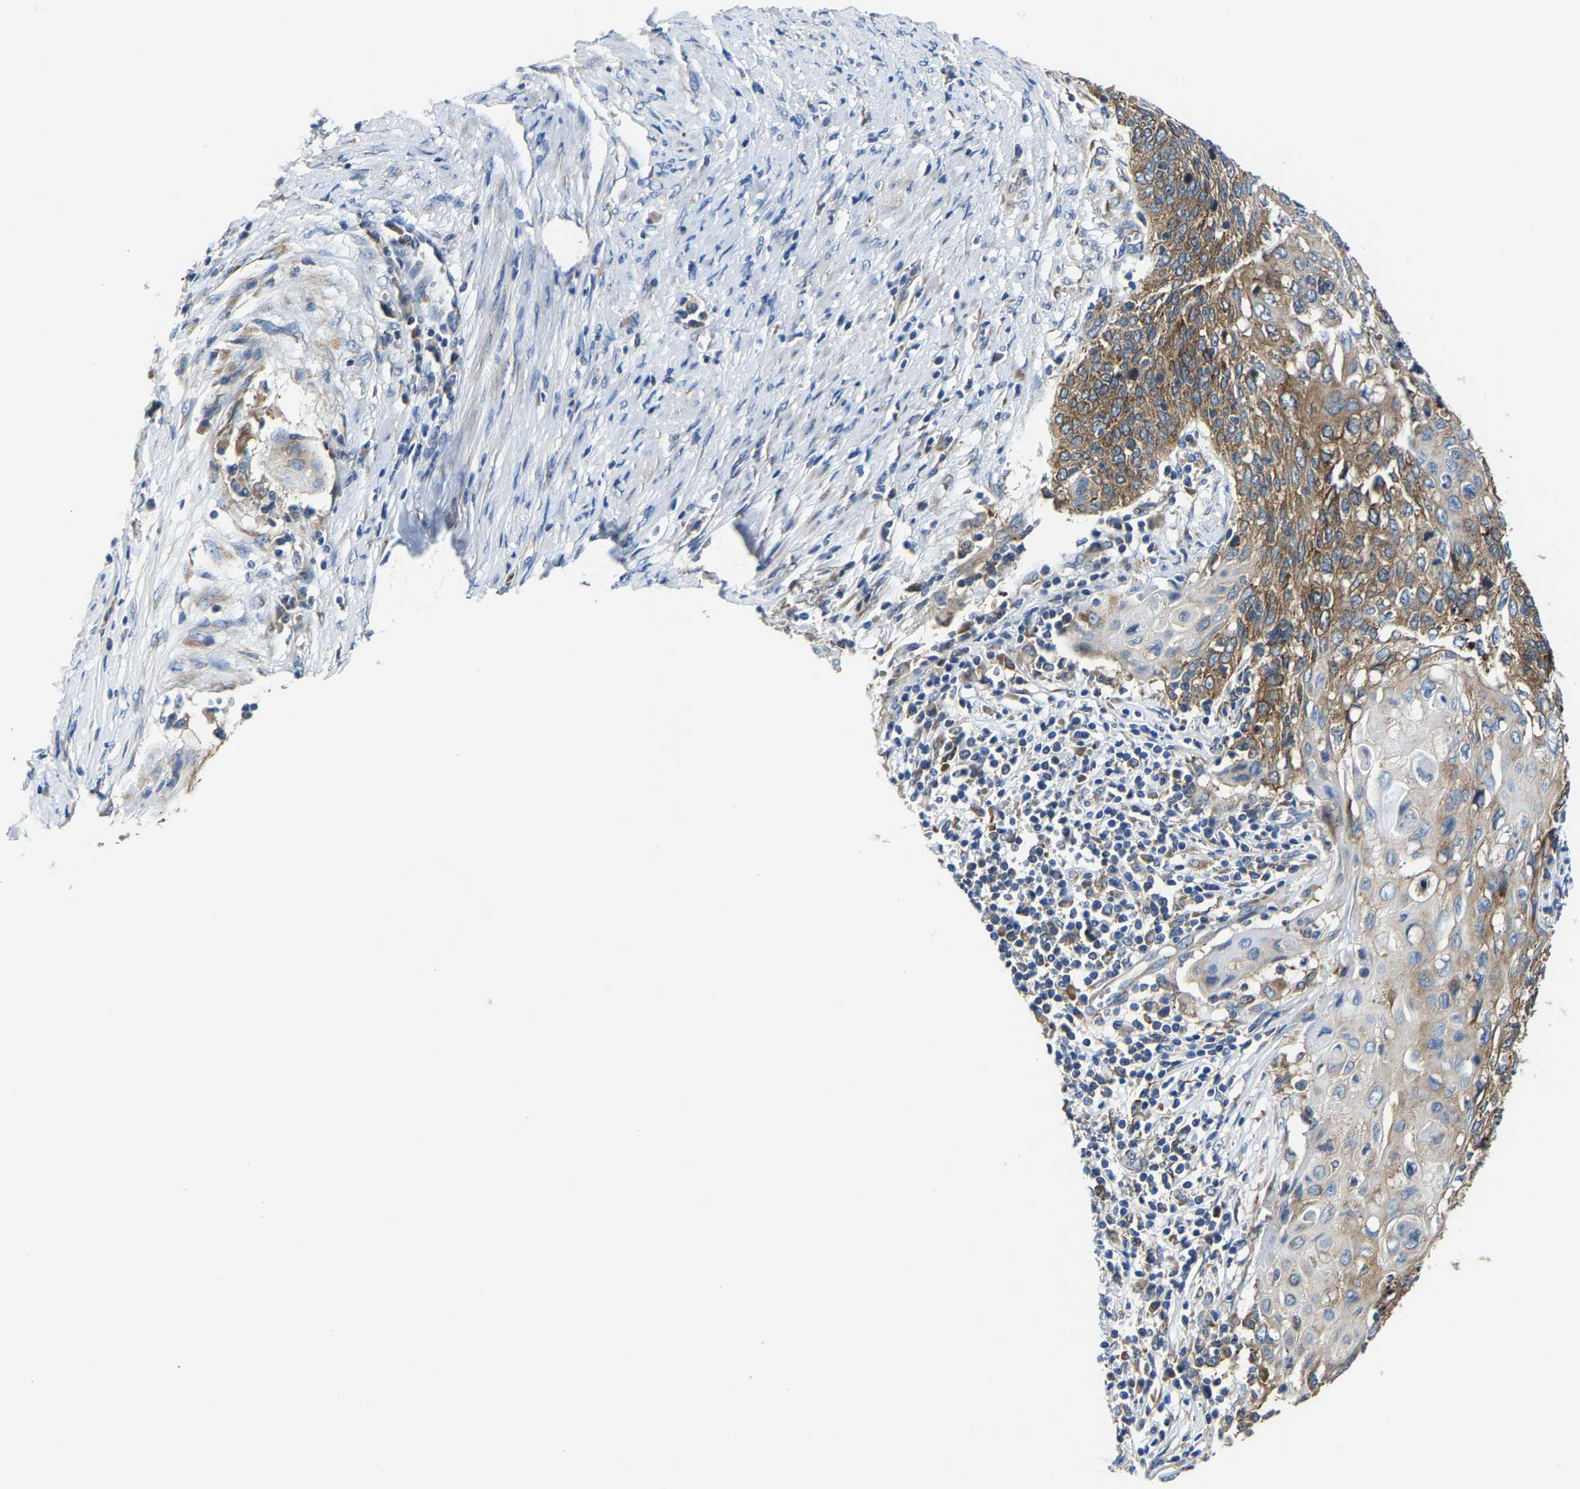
{"staining": {"intensity": "moderate", "quantity": ">75%", "location": "cytoplasmic/membranous"}, "tissue": "cervical cancer", "cell_type": "Tumor cells", "image_type": "cancer", "snomed": [{"axis": "morphology", "description": "Squamous cell carcinoma, NOS"}, {"axis": "topography", "description": "Cervix"}], "caption": "Moderate cytoplasmic/membranous protein expression is seen in about >75% of tumor cells in squamous cell carcinoma (cervical).", "gene": "G3BP2", "patient": {"sex": "female", "age": 39}}